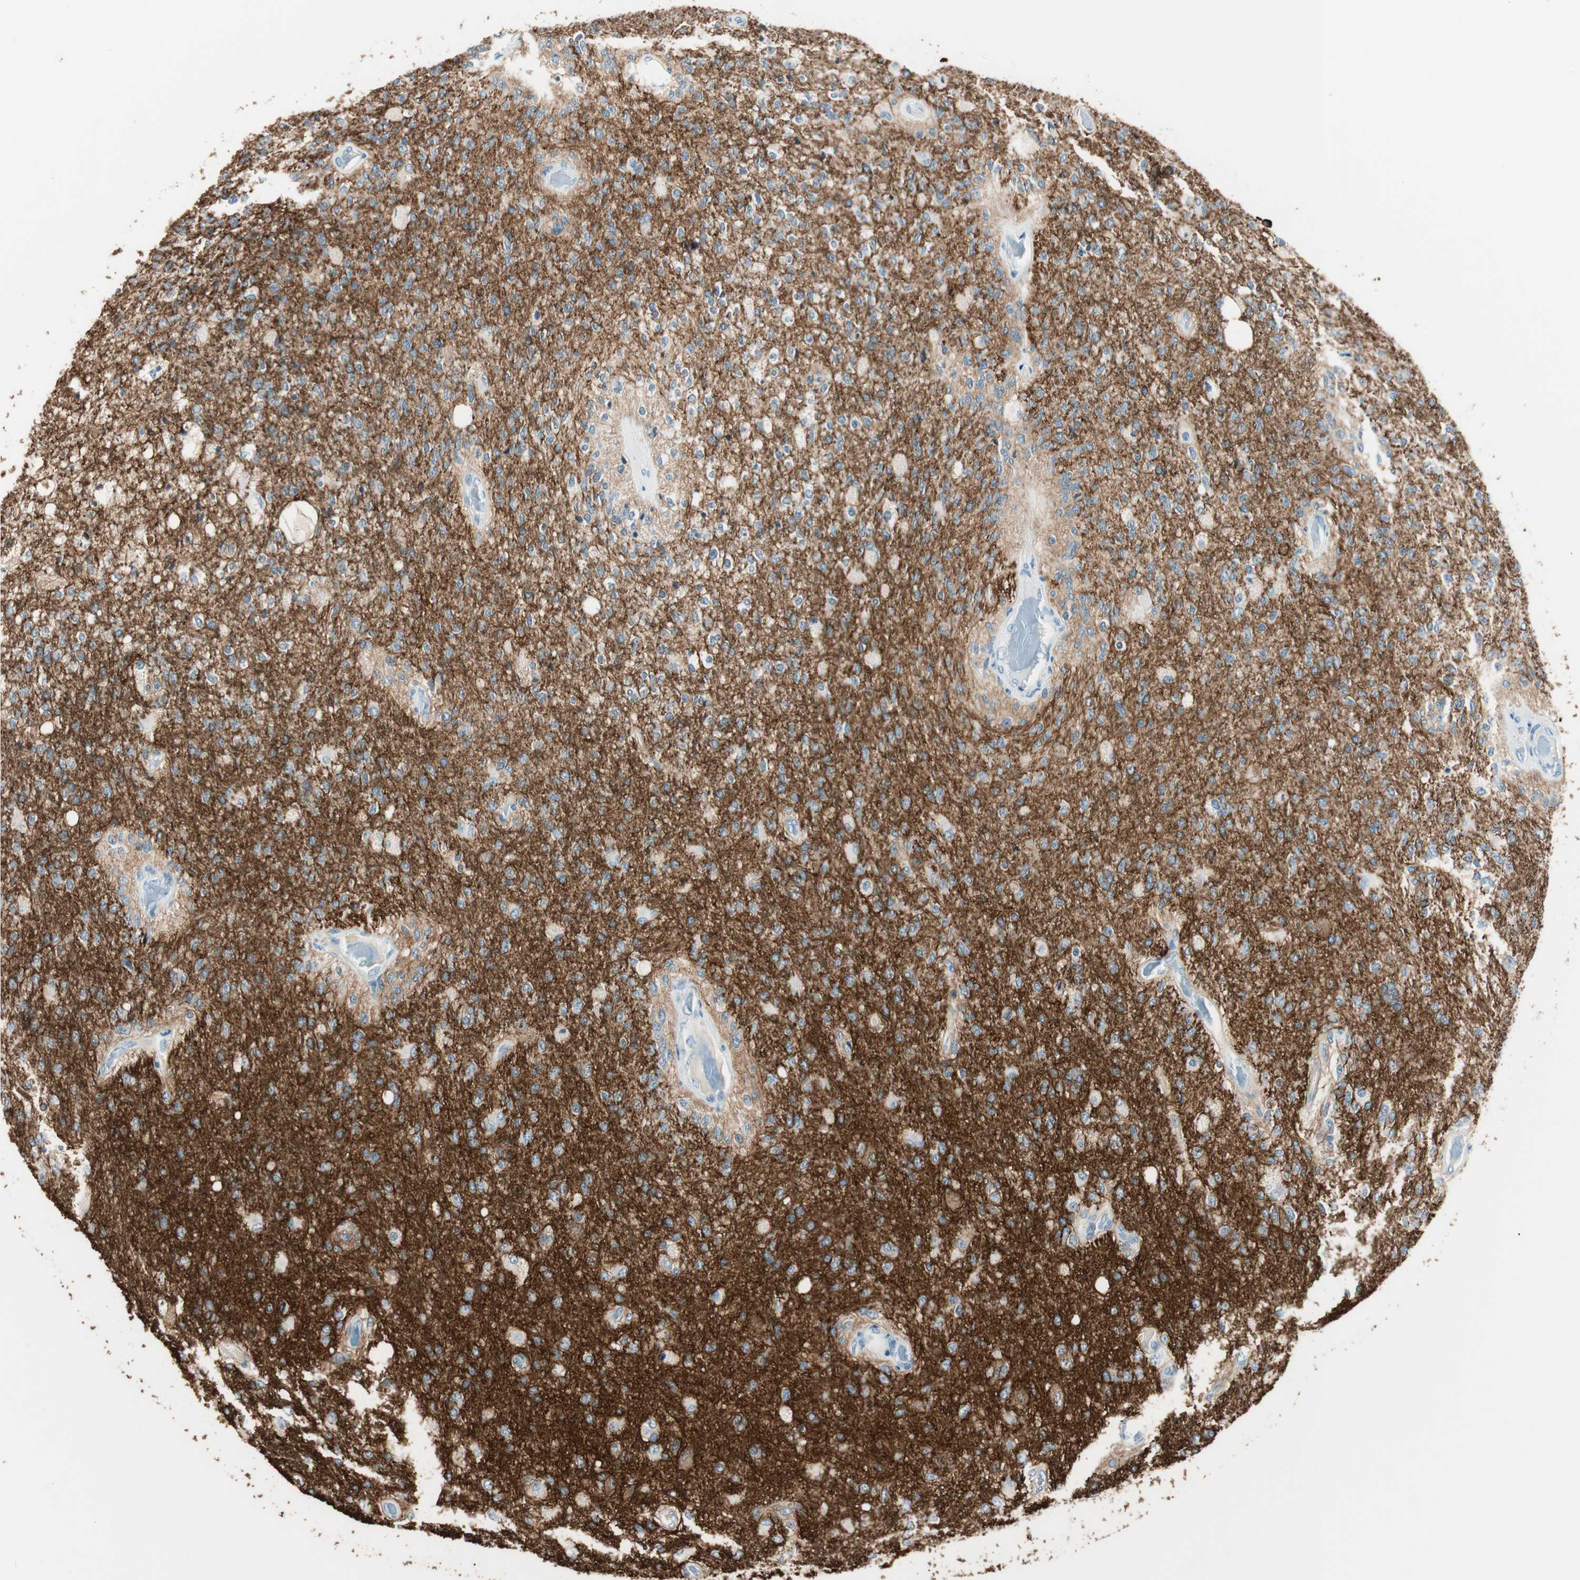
{"staining": {"intensity": "negative", "quantity": "none", "location": "none"}, "tissue": "glioma", "cell_type": "Tumor cells", "image_type": "cancer", "snomed": [{"axis": "morphology", "description": "Normal tissue, NOS"}, {"axis": "morphology", "description": "Glioma, malignant, High grade"}, {"axis": "topography", "description": "Cerebral cortex"}], "caption": "DAB (3,3'-diaminobenzidine) immunohistochemical staining of malignant glioma (high-grade) exhibits no significant positivity in tumor cells.", "gene": "GNAO1", "patient": {"sex": "male", "age": 77}}